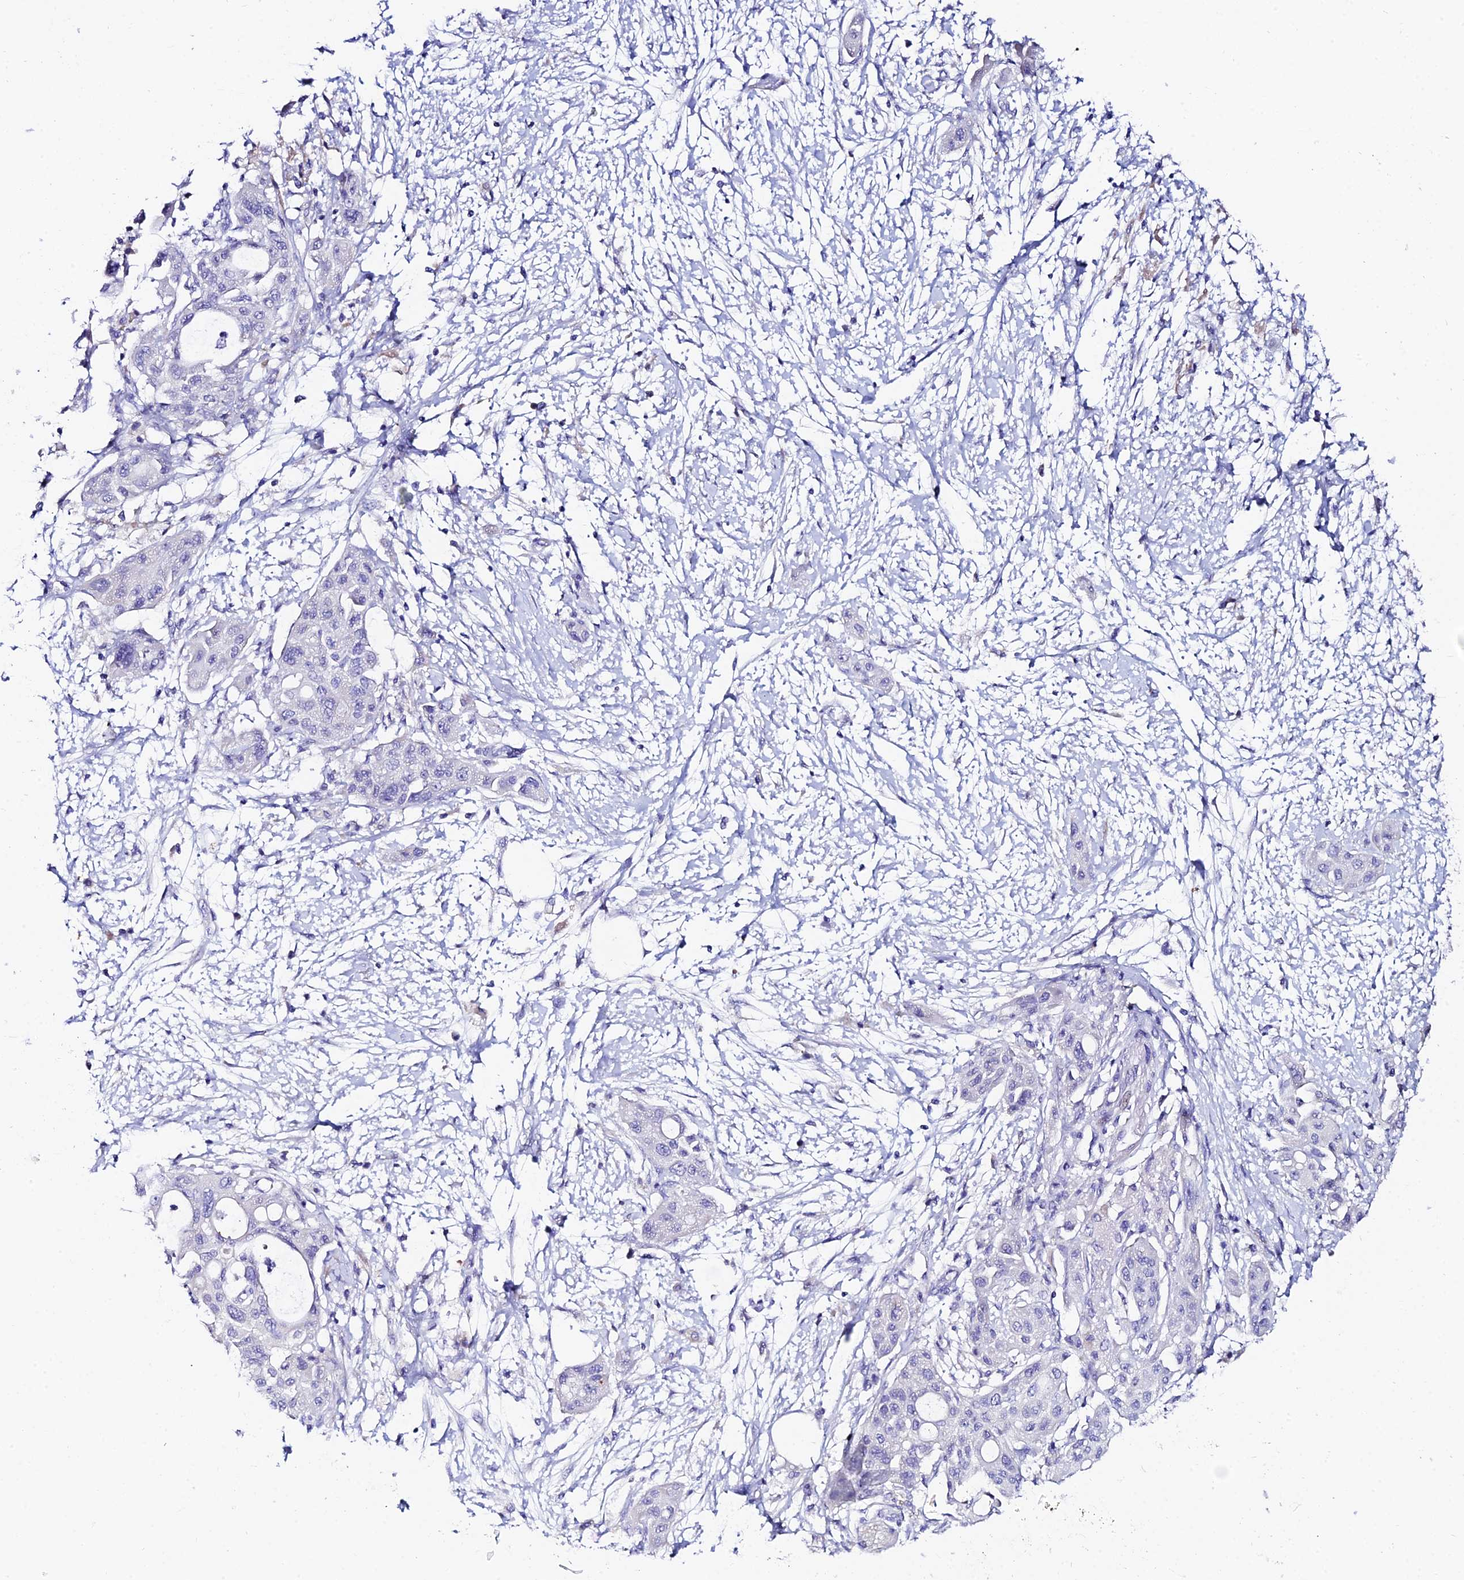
{"staining": {"intensity": "negative", "quantity": "none", "location": "none"}, "tissue": "pancreatic cancer", "cell_type": "Tumor cells", "image_type": "cancer", "snomed": [{"axis": "morphology", "description": "Adenocarcinoma, NOS"}, {"axis": "topography", "description": "Pancreas"}], "caption": "An IHC photomicrograph of pancreatic adenocarcinoma is shown. There is no staining in tumor cells of pancreatic adenocarcinoma.", "gene": "CEP41", "patient": {"sex": "male", "age": 68}}